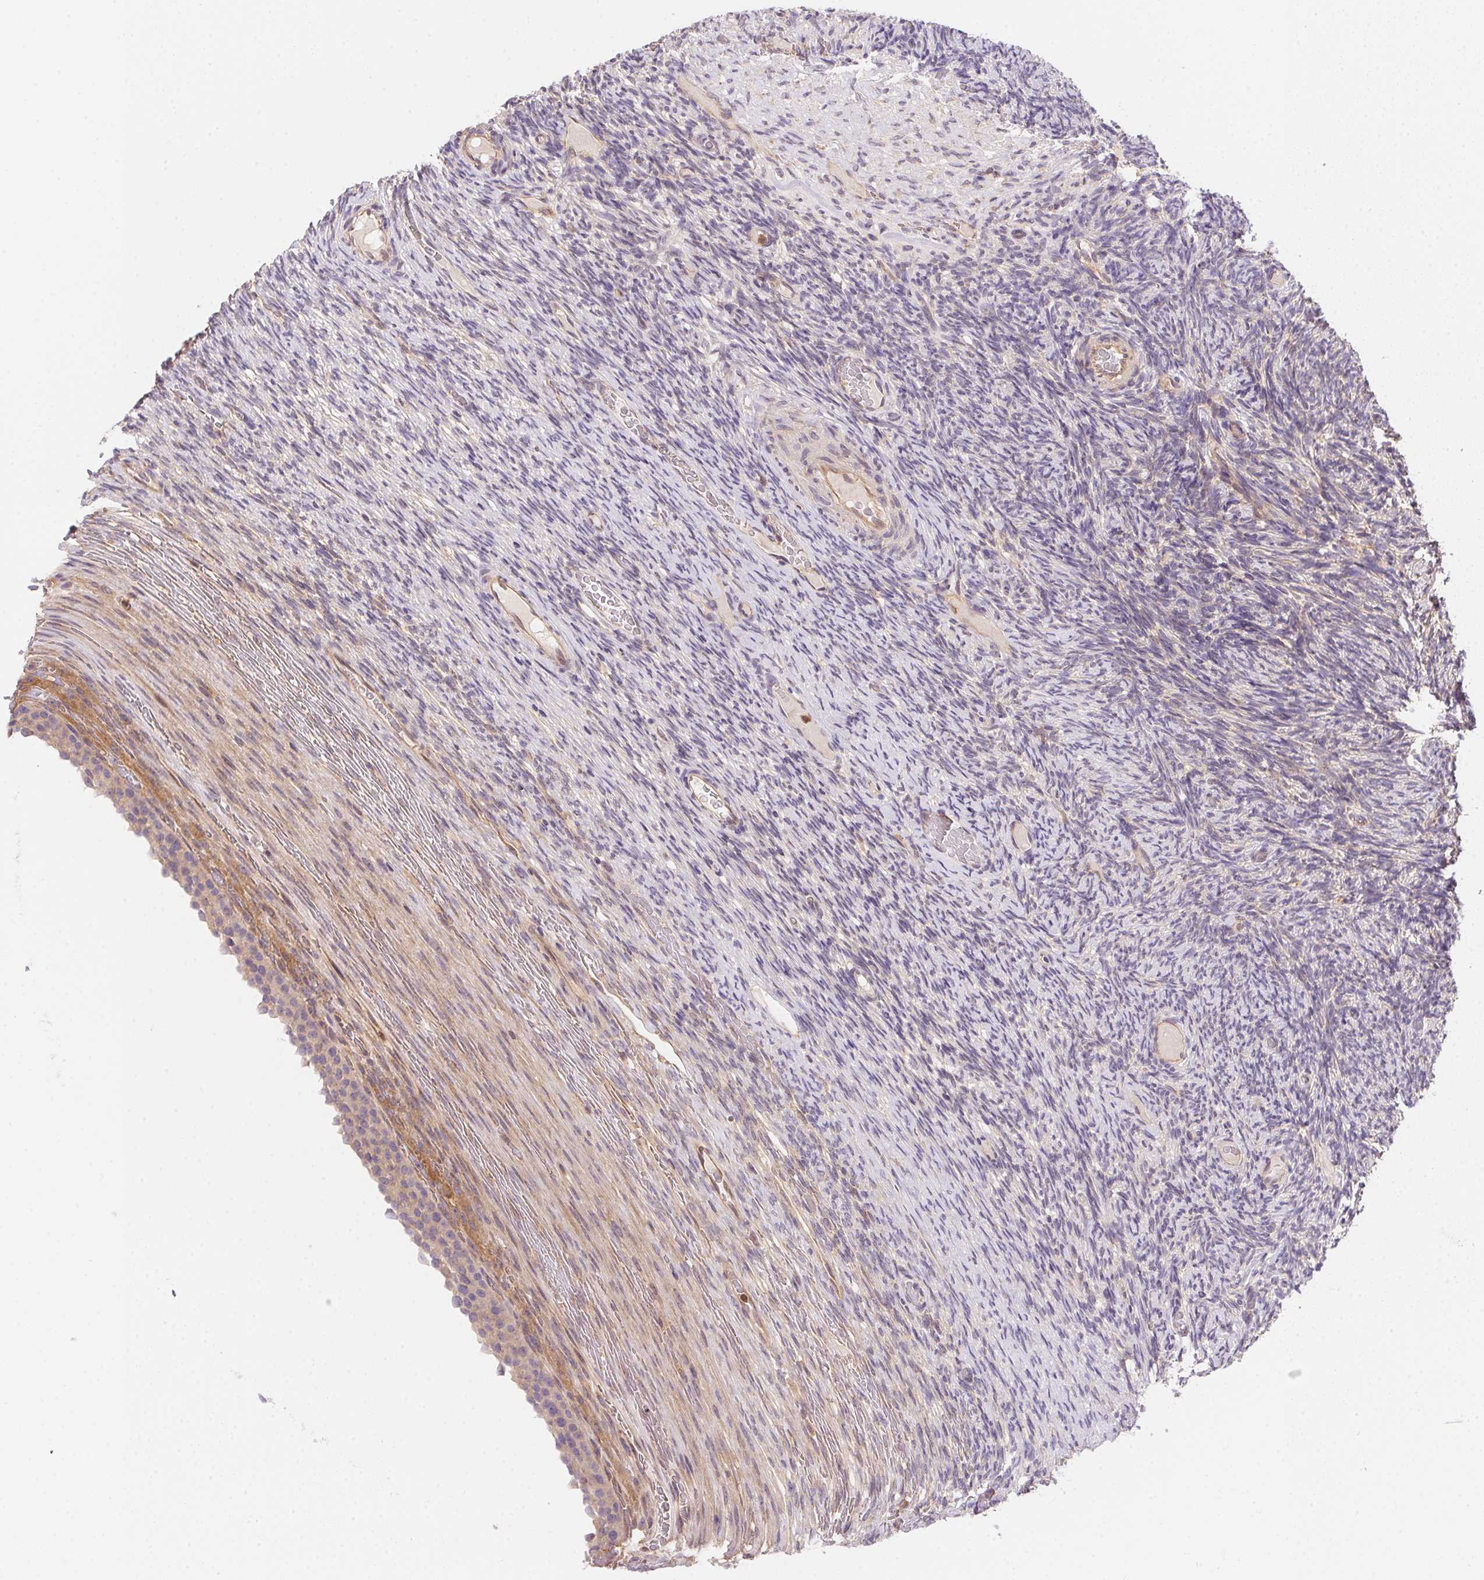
{"staining": {"intensity": "negative", "quantity": "none", "location": "none"}, "tissue": "ovary", "cell_type": "Ovarian stroma cells", "image_type": "normal", "snomed": [{"axis": "morphology", "description": "Normal tissue, NOS"}, {"axis": "topography", "description": "Ovary"}], "caption": "DAB immunohistochemical staining of benign human ovary shows no significant expression in ovarian stroma cells. (DAB (3,3'-diaminobenzidine) immunohistochemistry (IHC) with hematoxylin counter stain).", "gene": "PRKAA1", "patient": {"sex": "female", "age": 34}}